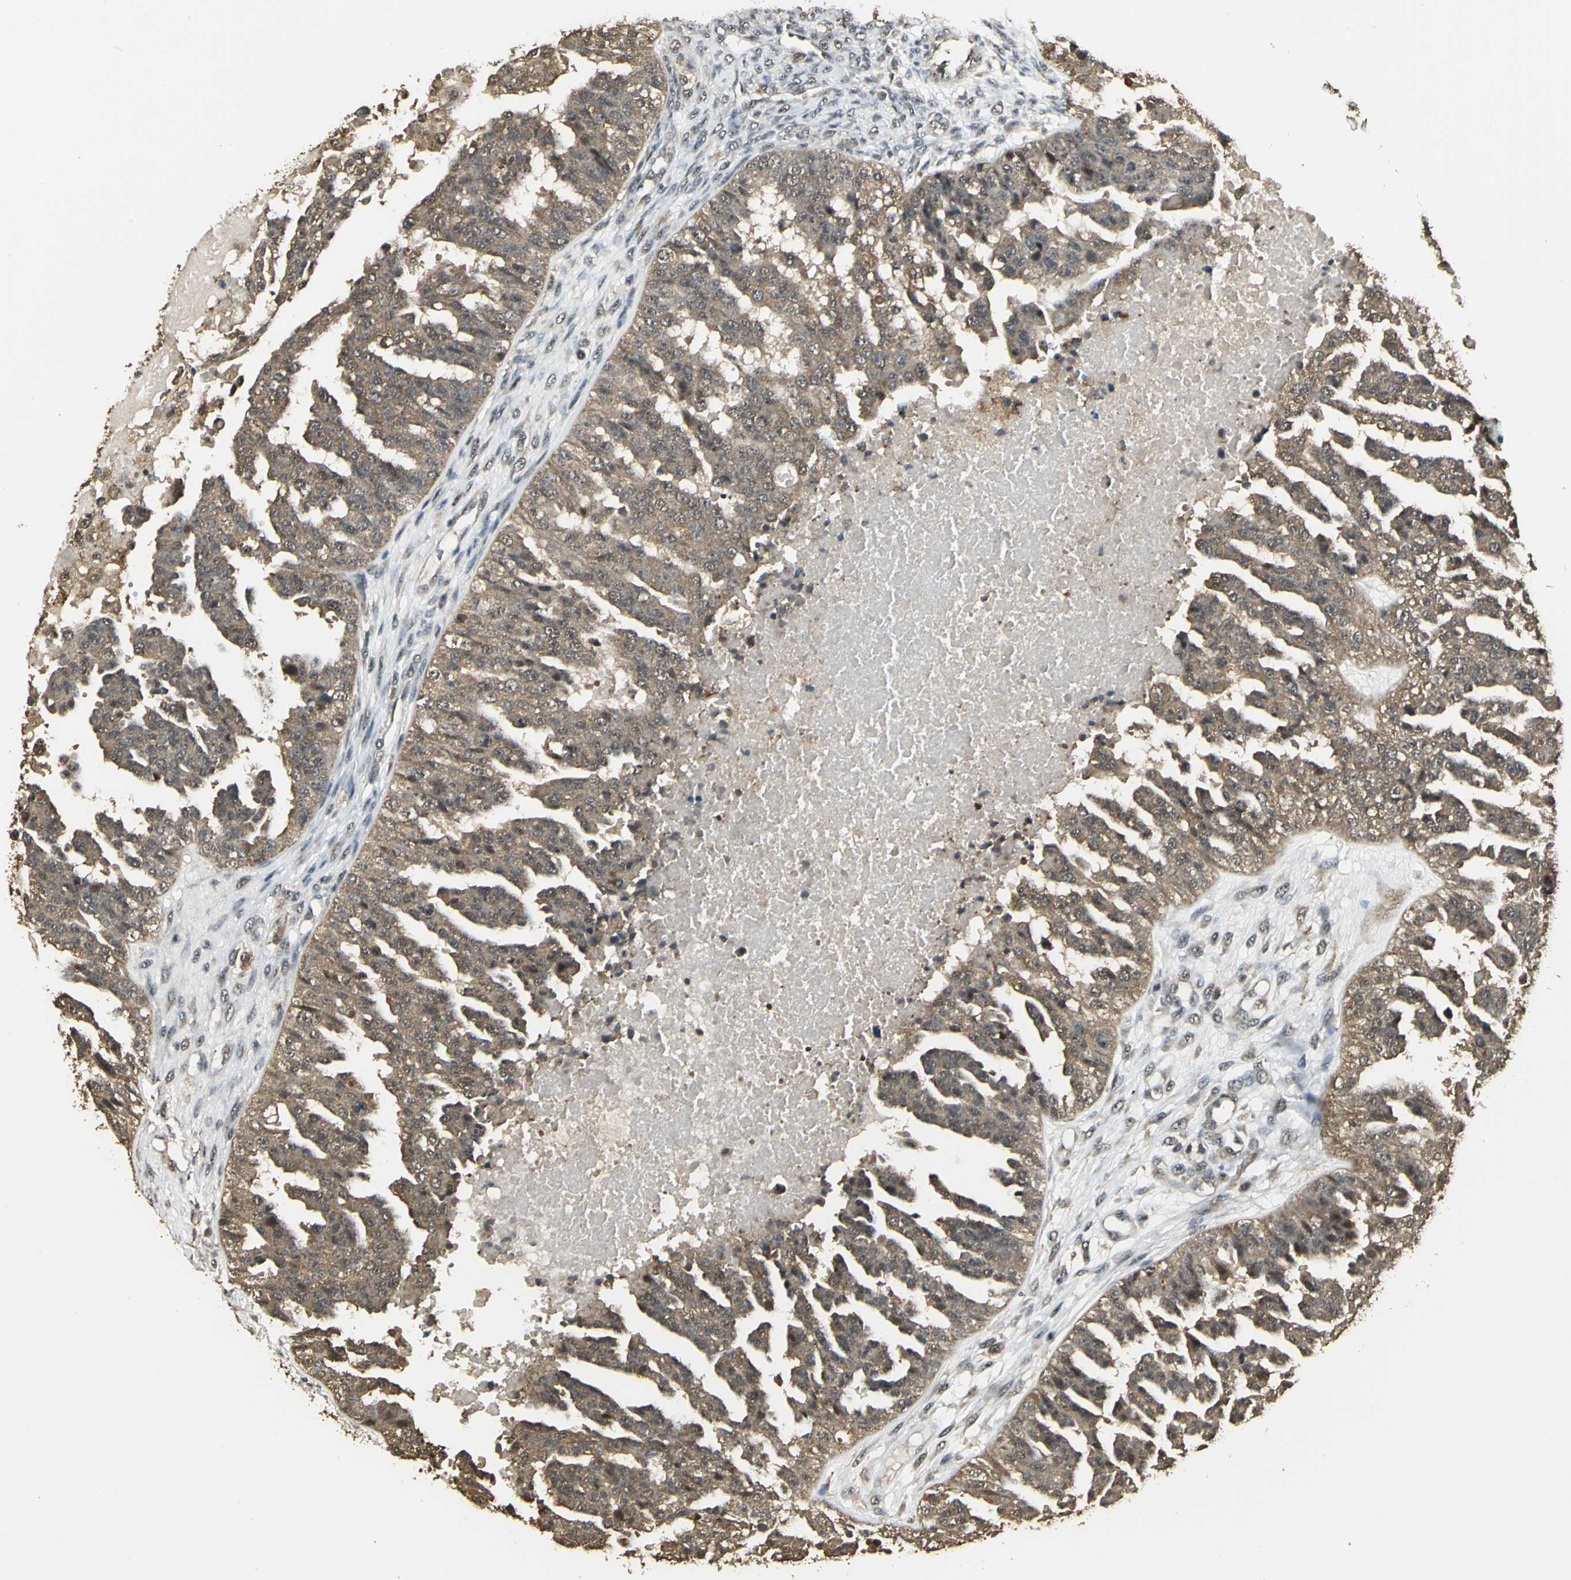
{"staining": {"intensity": "moderate", "quantity": ">75%", "location": "cytoplasmic/membranous"}, "tissue": "ovarian cancer", "cell_type": "Tumor cells", "image_type": "cancer", "snomed": [{"axis": "morphology", "description": "Carcinoma, NOS"}, {"axis": "topography", "description": "Soft tissue"}, {"axis": "topography", "description": "Ovary"}], "caption": "A high-resolution photomicrograph shows IHC staining of ovarian cancer, which displays moderate cytoplasmic/membranous staining in about >75% of tumor cells. (DAB (3,3'-diaminobenzidine) IHC with brightfield microscopy, high magnification).", "gene": "UCHL5", "patient": {"sex": "female", "age": 54}}